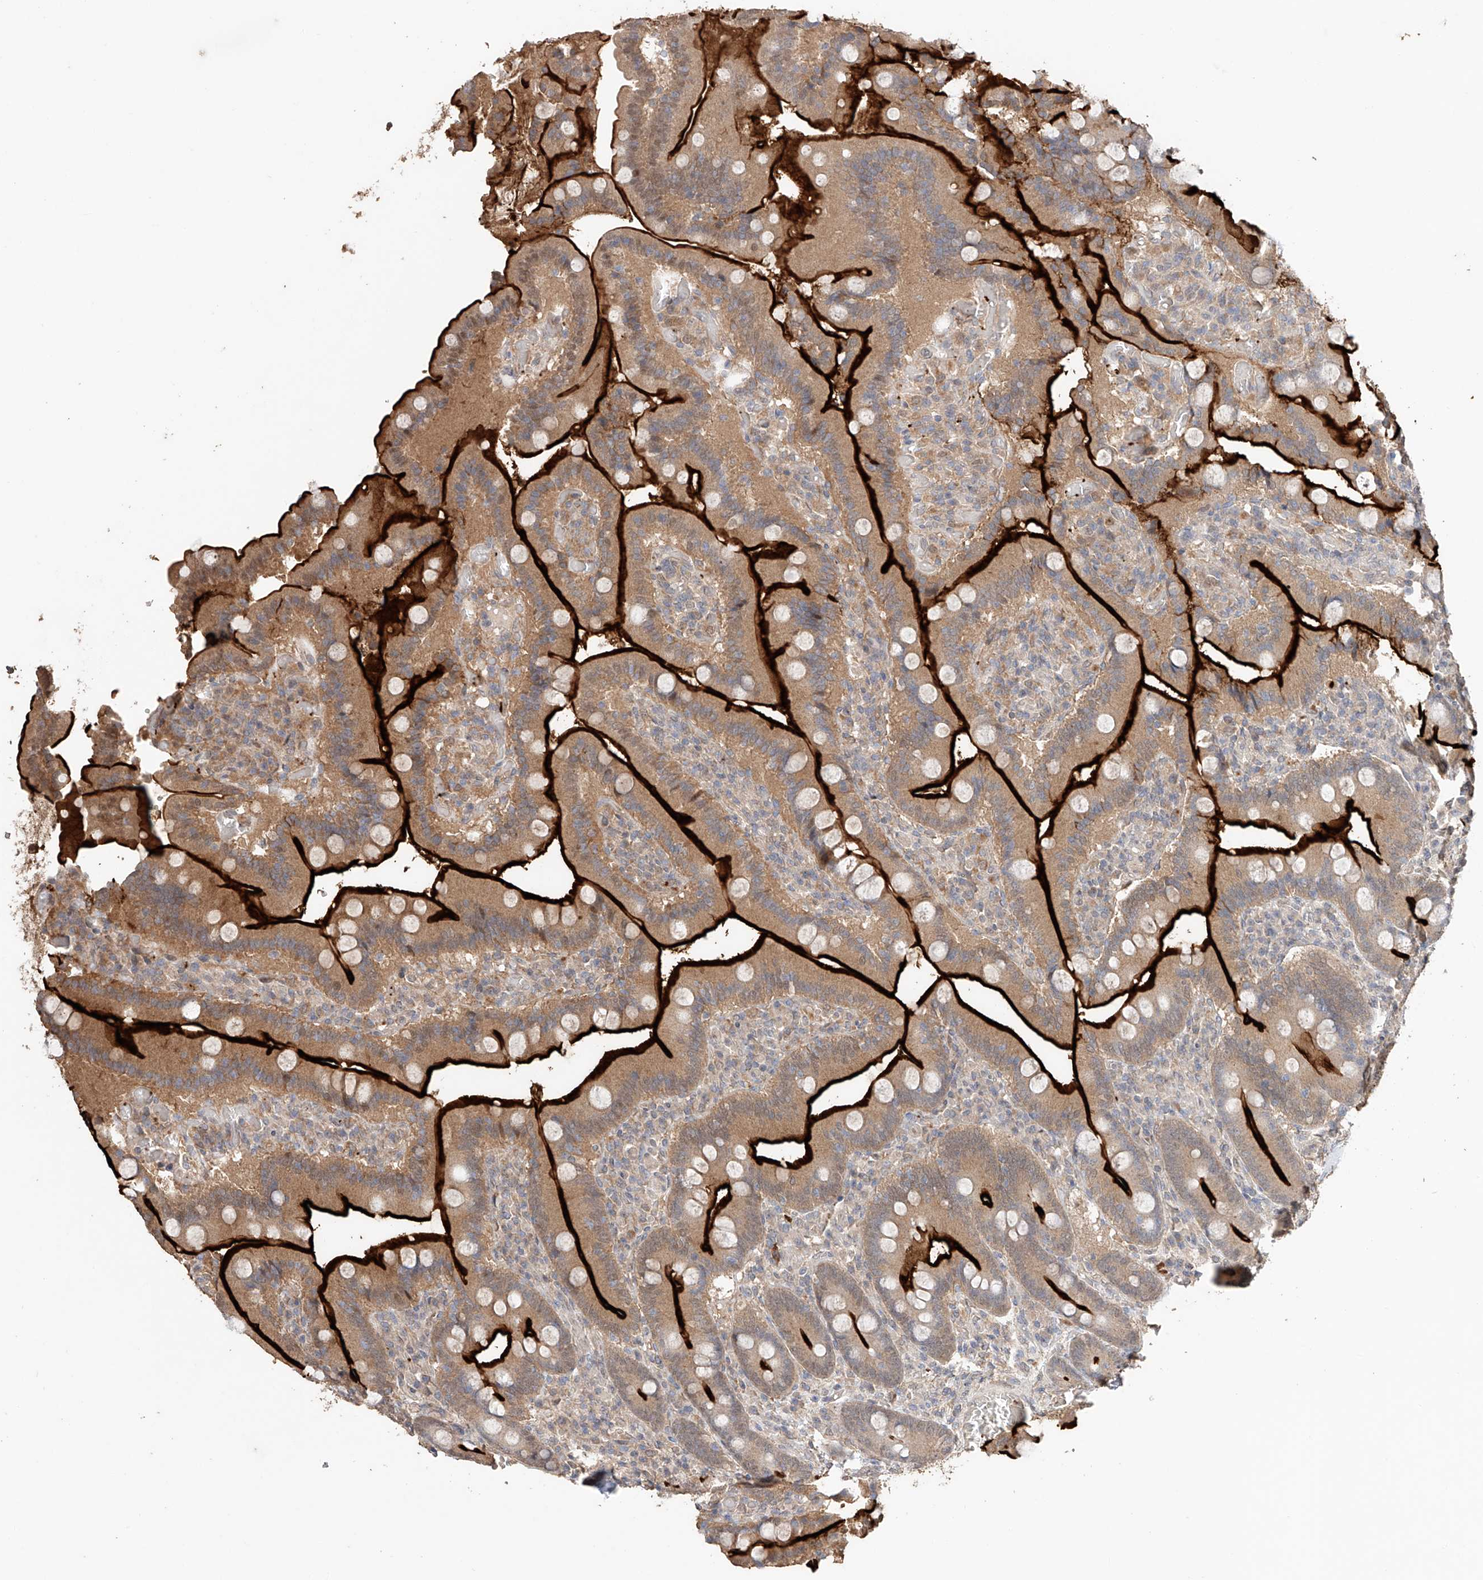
{"staining": {"intensity": "strong", "quantity": ">75%", "location": "cytoplasmic/membranous"}, "tissue": "duodenum", "cell_type": "Glandular cells", "image_type": "normal", "snomed": [{"axis": "morphology", "description": "Normal tissue, NOS"}, {"axis": "topography", "description": "Duodenum"}], "caption": "Duodenum stained with IHC shows strong cytoplasmic/membranous staining in approximately >75% of glandular cells. Using DAB (brown) and hematoxylin (blue) stains, captured at high magnification using brightfield microscopy.", "gene": "ZFHX2", "patient": {"sex": "female", "age": 62}}